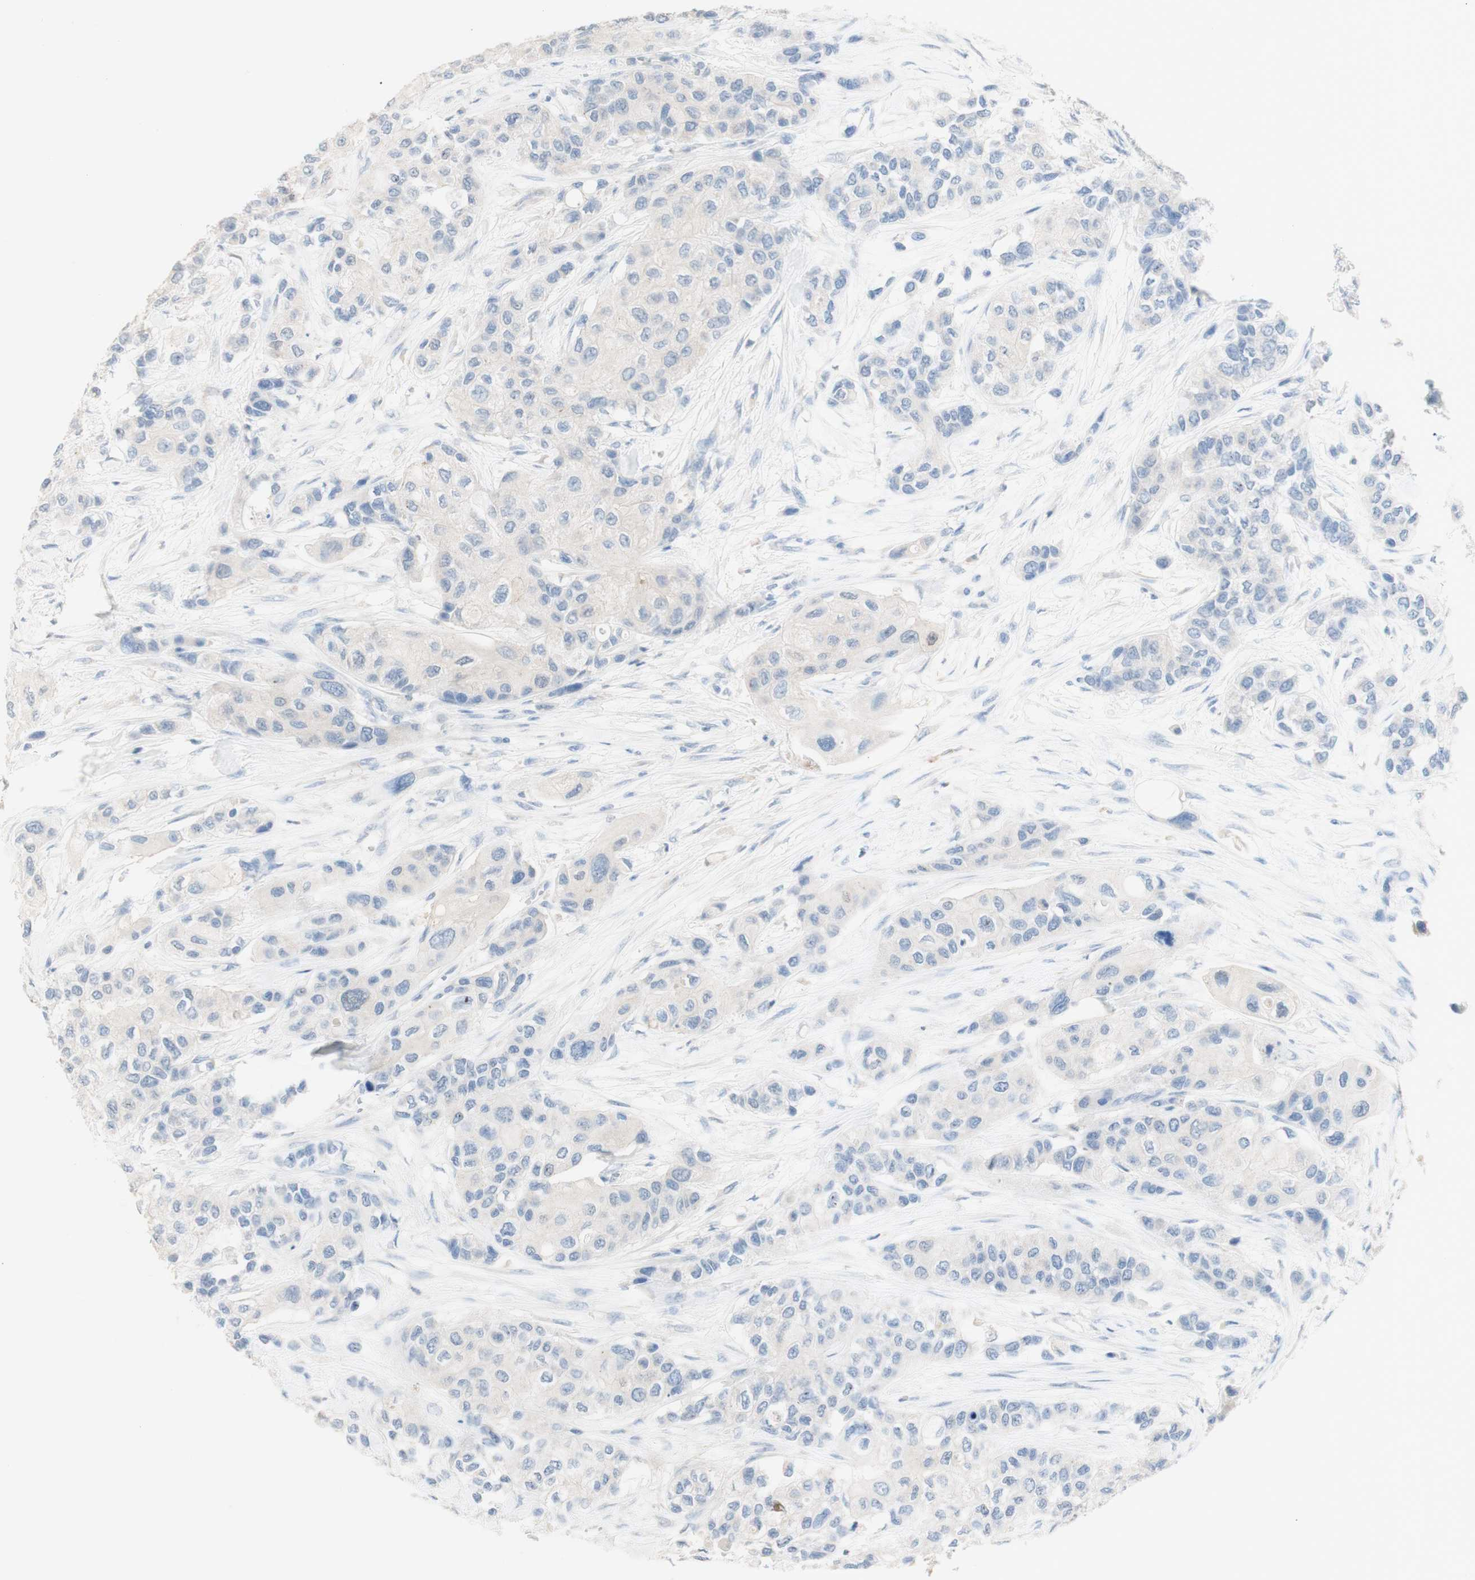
{"staining": {"intensity": "negative", "quantity": "none", "location": "none"}, "tissue": "urothelial cancer", "cell_type": "Tumor cells", "image_type": "cancer", "snomed": [{"axis": "morphology", "description": "Urothelial carcinoma, High grade"}, {"axis": "topography", "description": "Urinary bladder"}], "caption": "An immunohistochemistry photomicrograph of urothelial cancer is shown. There is no staining in tumor cells of urothelial cancer. (Stains: DAB immunohistochemistry with hematoxylin counter stain, Microscopy: brightfield microscopy at high magnification).", "gene": "ART3", "patient": {"sex": "female", "age": 56}}